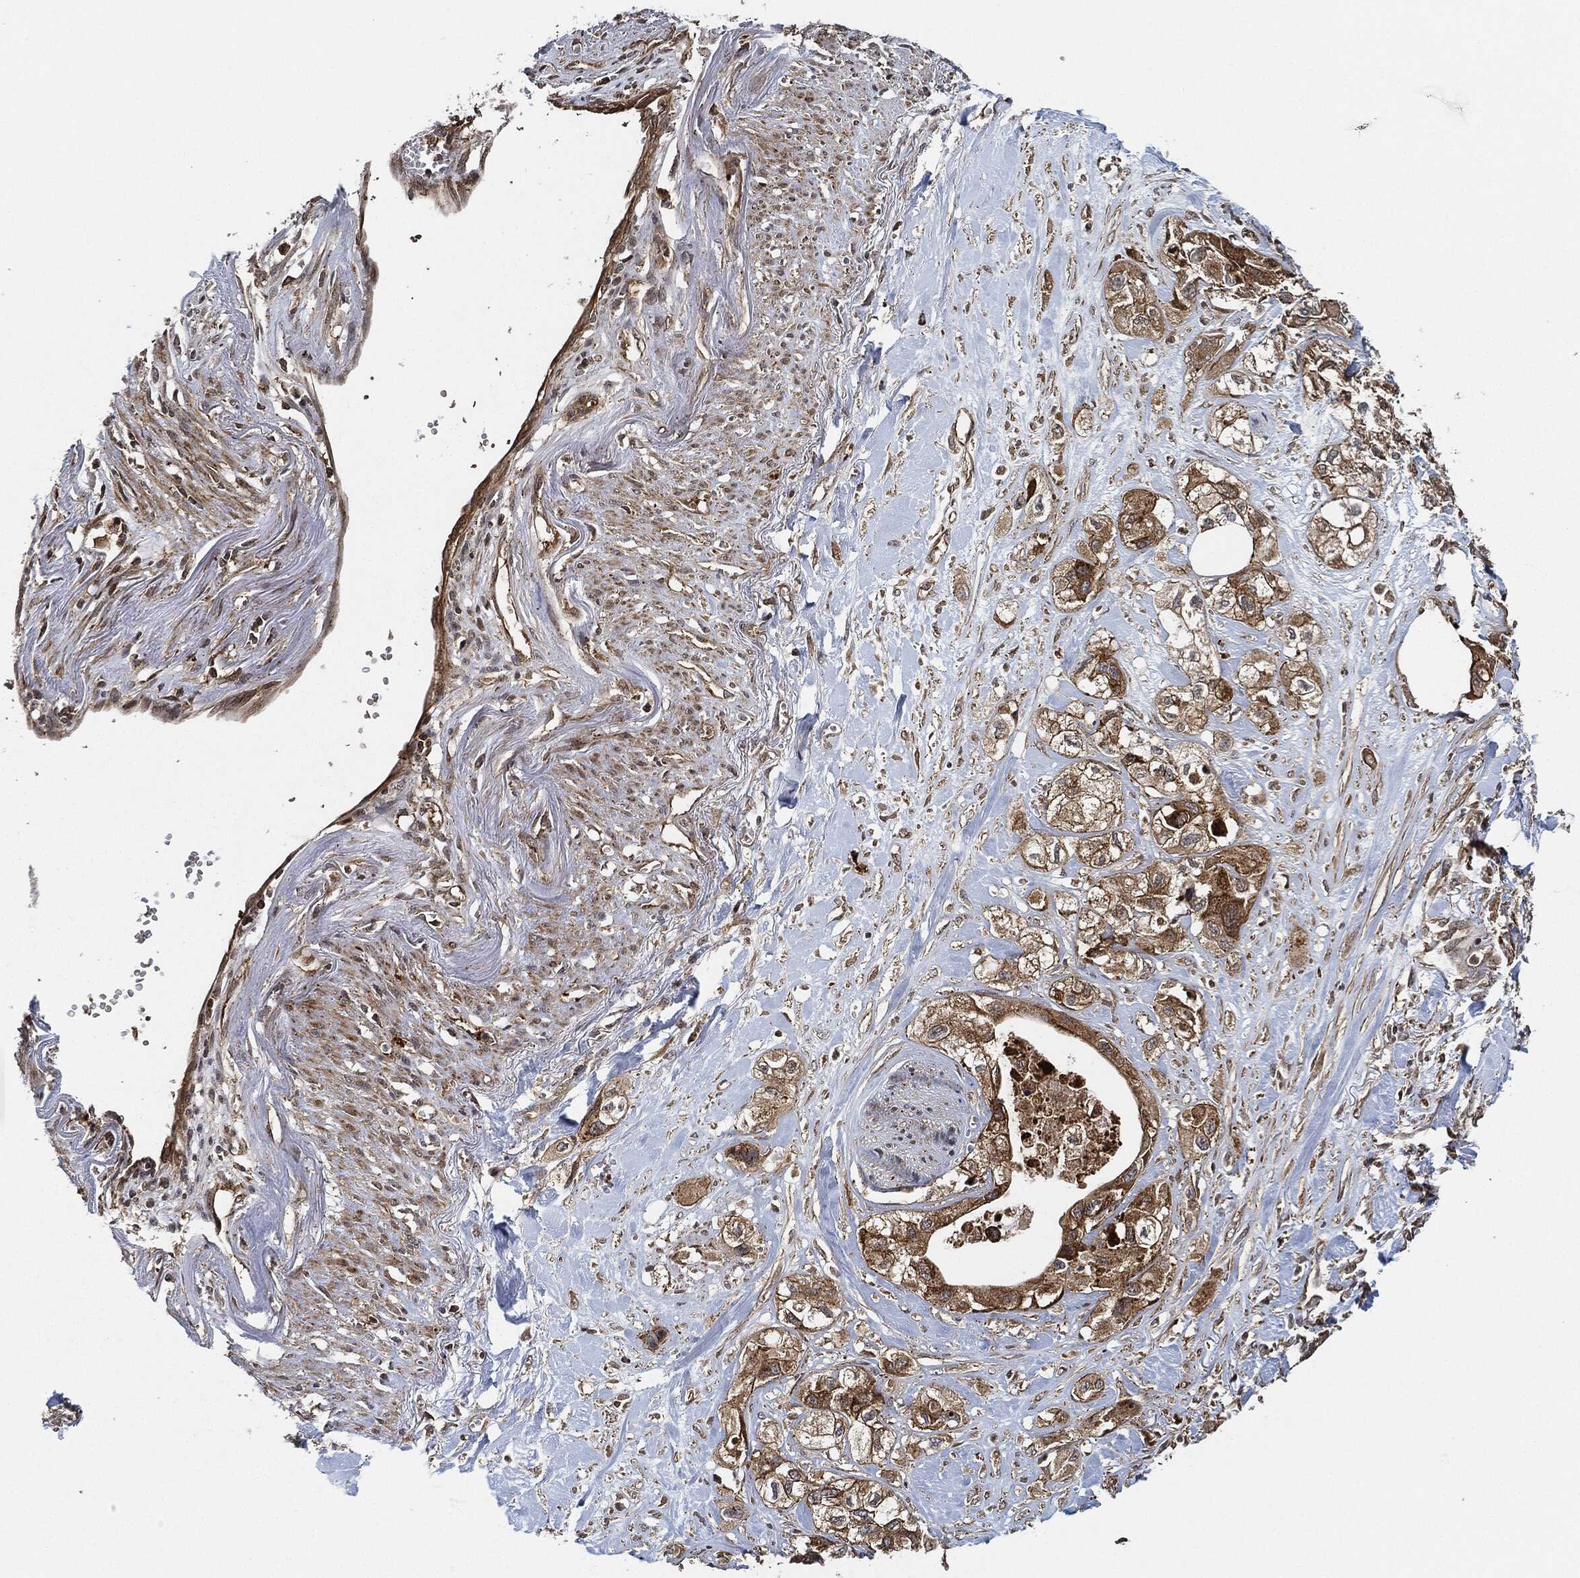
{"staining": {"intensity": "strong", "quantity": "25%-75%", "location": "cytoplasmic/membranous"}, "tissue": "pancreatic cancer", "cell_type": "Tumor cells", "image_type": "cancer", "snomed": [{"axis": "morphology", "description": "Adenocarcinoma, NOS"}, {"axis": "topography", "description": "Pancreas"}], "caption": "Protein analysis of pancreatic cancer (adenocarcinoma) tissue displays strong cytoplasmic/membranous staining in about 25%-75% of tumor cells. (DAB = brown stain, brightfield microscopy at high magnification).", "gene": "MAP3K3", "patient": {"sex": "male", "age": 72}}